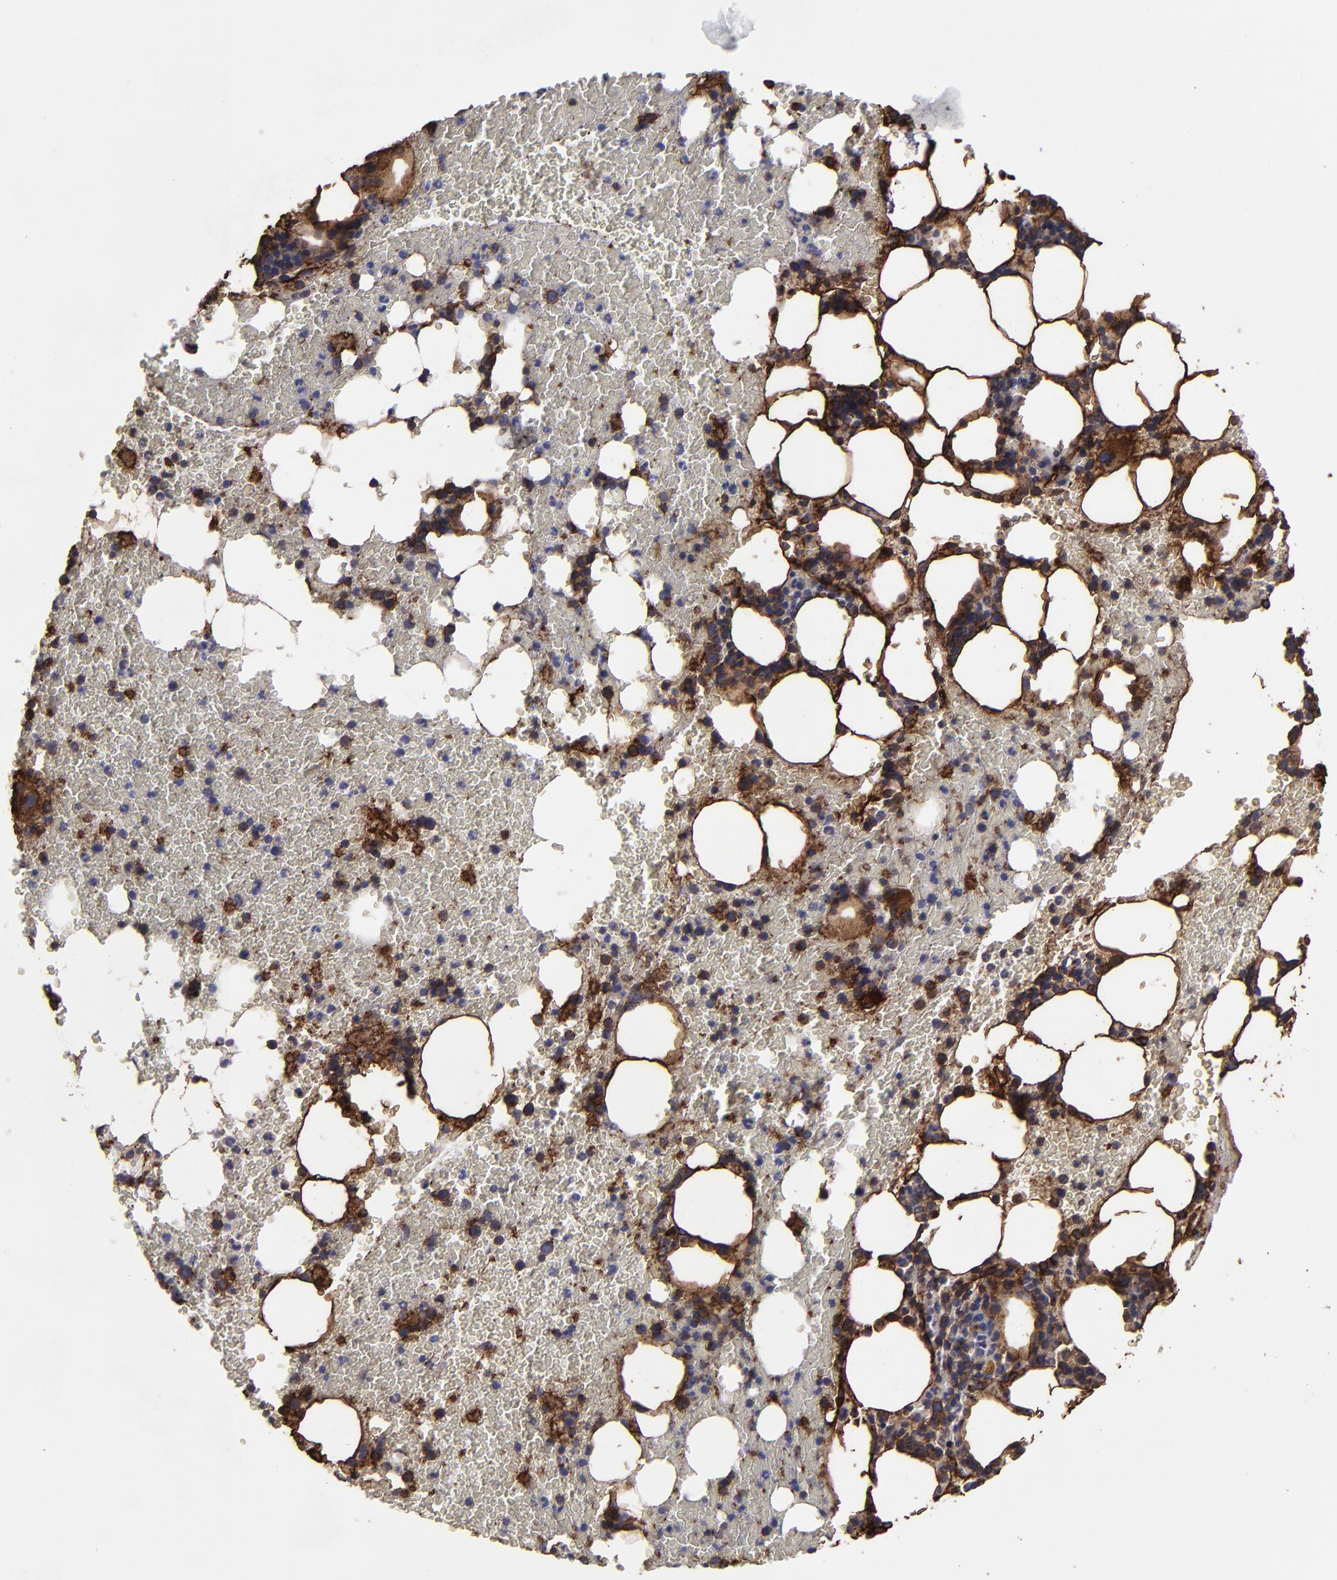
{"staining": {"intensity": "moderate", "quantity": "25%-75%", "location": "cytoplasmic/membranous"}, "tissue": "bone marrow", "cell_type": "Hematopoietic cells", "image_type": "normal", "snomed": [{"axis": "morphology", "description": "Normal tissue, NOS"}, {"axis": "topography", "description": "Bone marrow"}], "caption": "Immunohistochemical staining of unremarkable bone marrow displays moderate cytoplasmic/membranous protein staining in about 25%-75% of hematopoietic cells.", "gene": "CD36", "patient": {"sex": "female", "age": 84}}